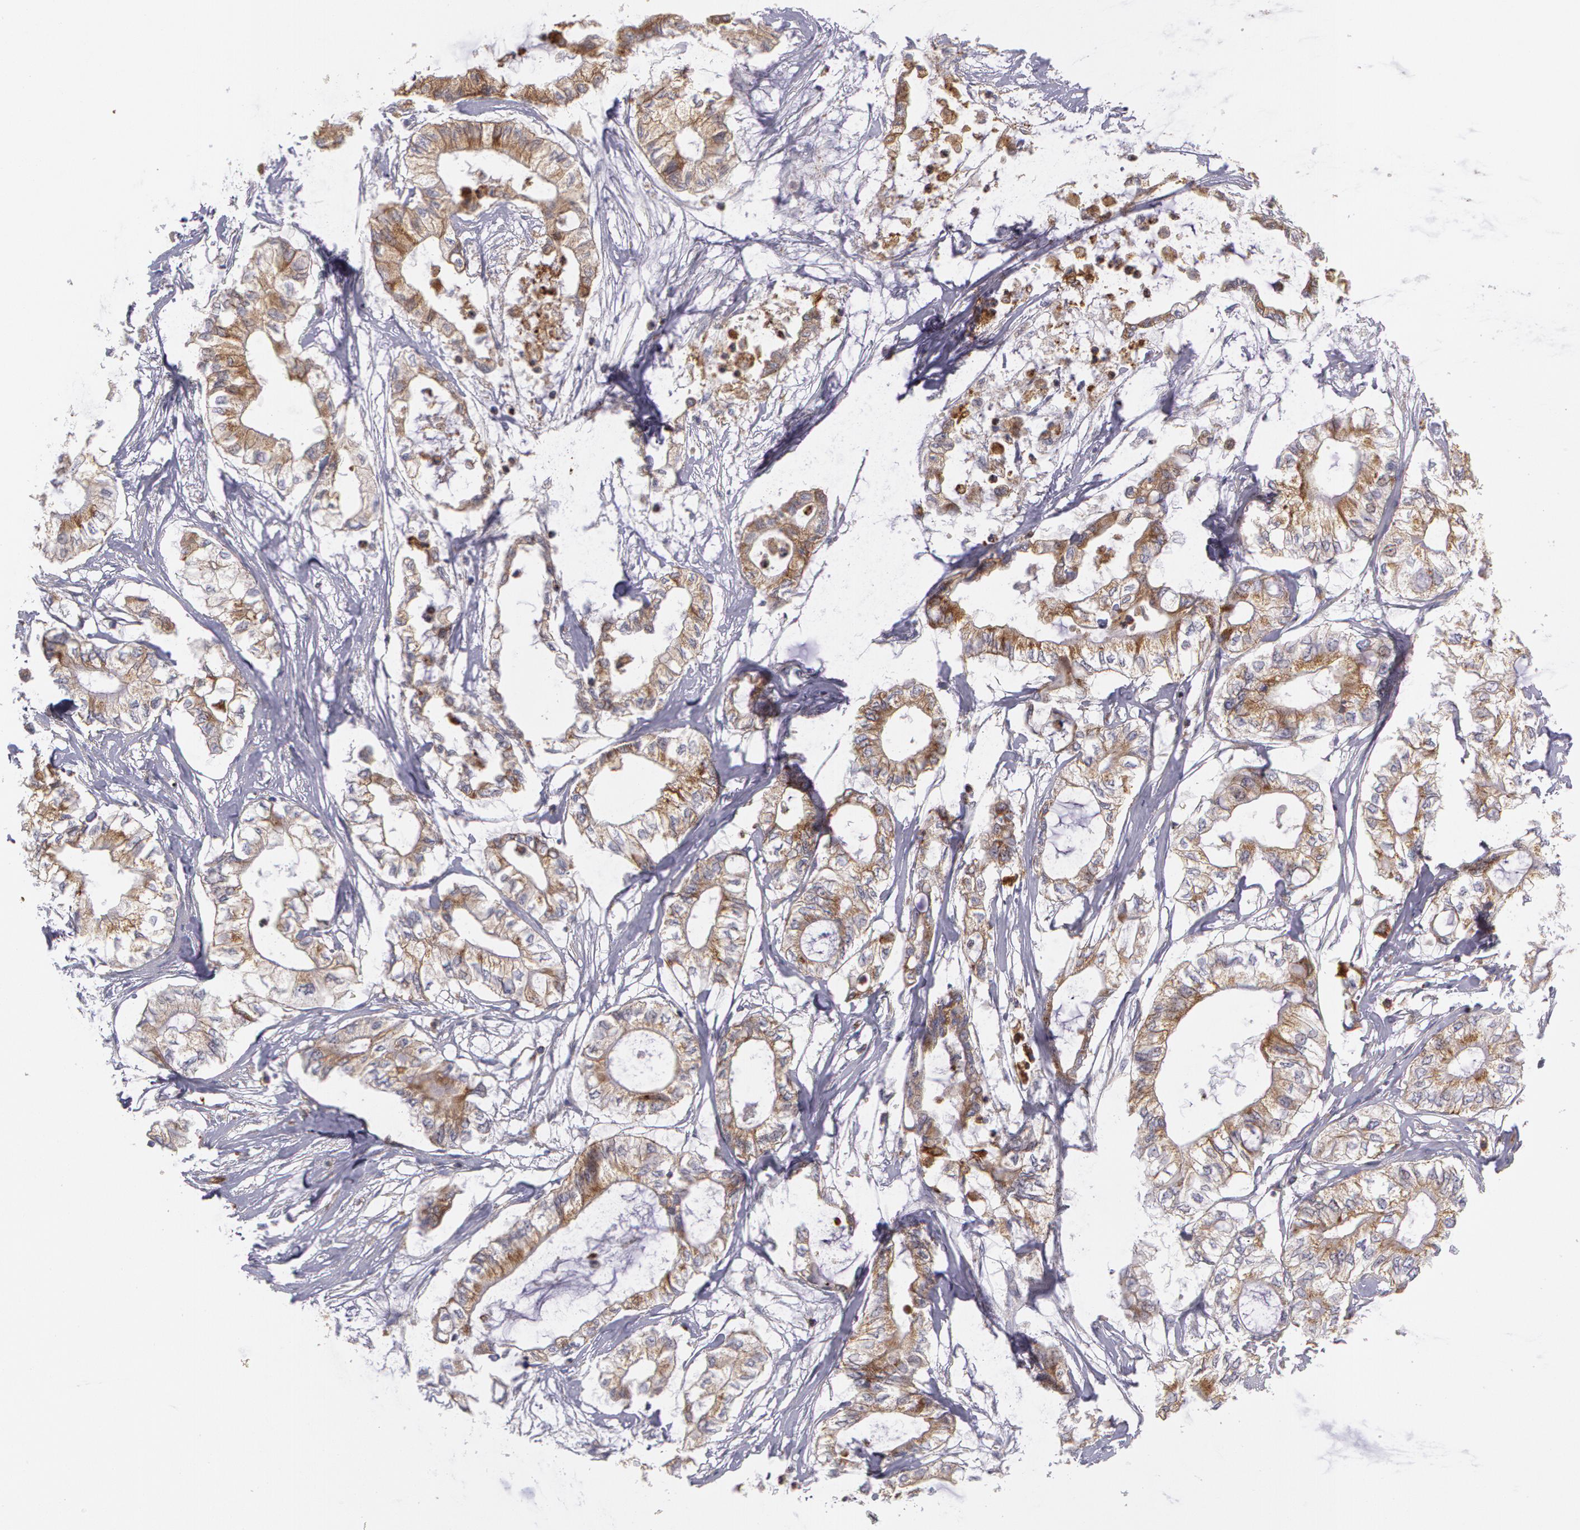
{"staining": {"intensity": "moderate", "quantity": ">75%", "location": "cytoplasmic/membranous"}, "tissue": "pancreatic cancer", "cell_type": "Tumor cells", "image_type": "cancer", "snomed": [{"axis": "morphology", "description": "Adenocarcinoma, NOS"}, {"axis": "topography", "description": "Pancreas"}], "caption": "This photomicrograph reveals IHC staining of human adenocarcinoma (pancreatic), with medium moderate cytoplasmic/membranous positivity in about >75% of tumor cells.", "gene": "FLOT2", "patient": {"sex": "male", "age": 79}}